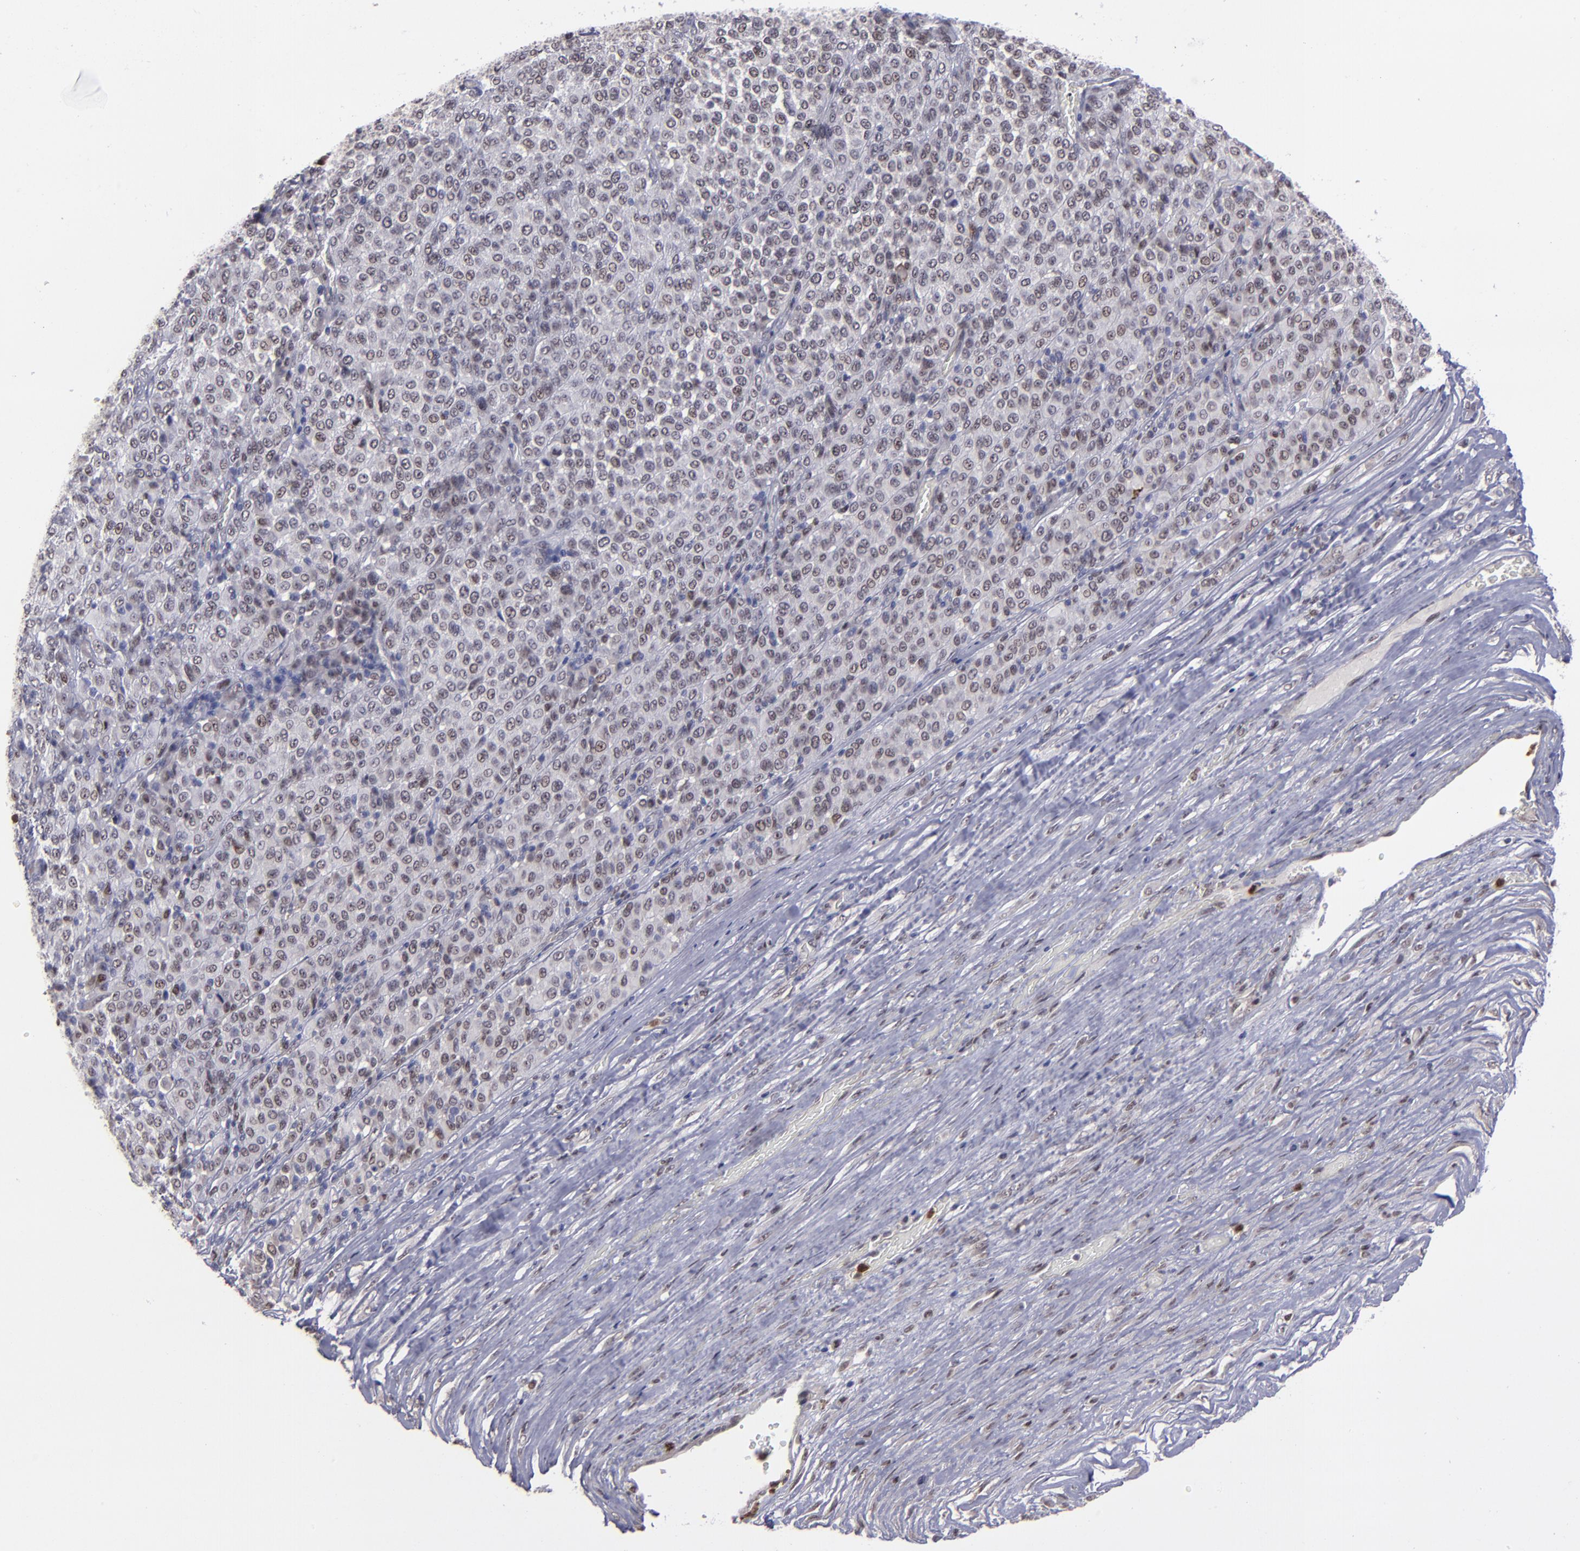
{"staining": {"intensity": "weak", "quantity": "<25%", "location": "nuclear"}, "tissue": "melanoma", "cell_type": "Tumor cells", "image_type": "cancer", "snomed": [{"axis": "morphology", "description": "Malignant melanoma, Metastatic site"}, {"axis": "topography", "description": "Pancreas"}], "caption": "Malignant melanoma (metastatic site) was stained to show a protein in brown. There is no significant positivity in tumor cells.", "gene": "RREB1", "patient": {"sex": "female", "age": 30}}